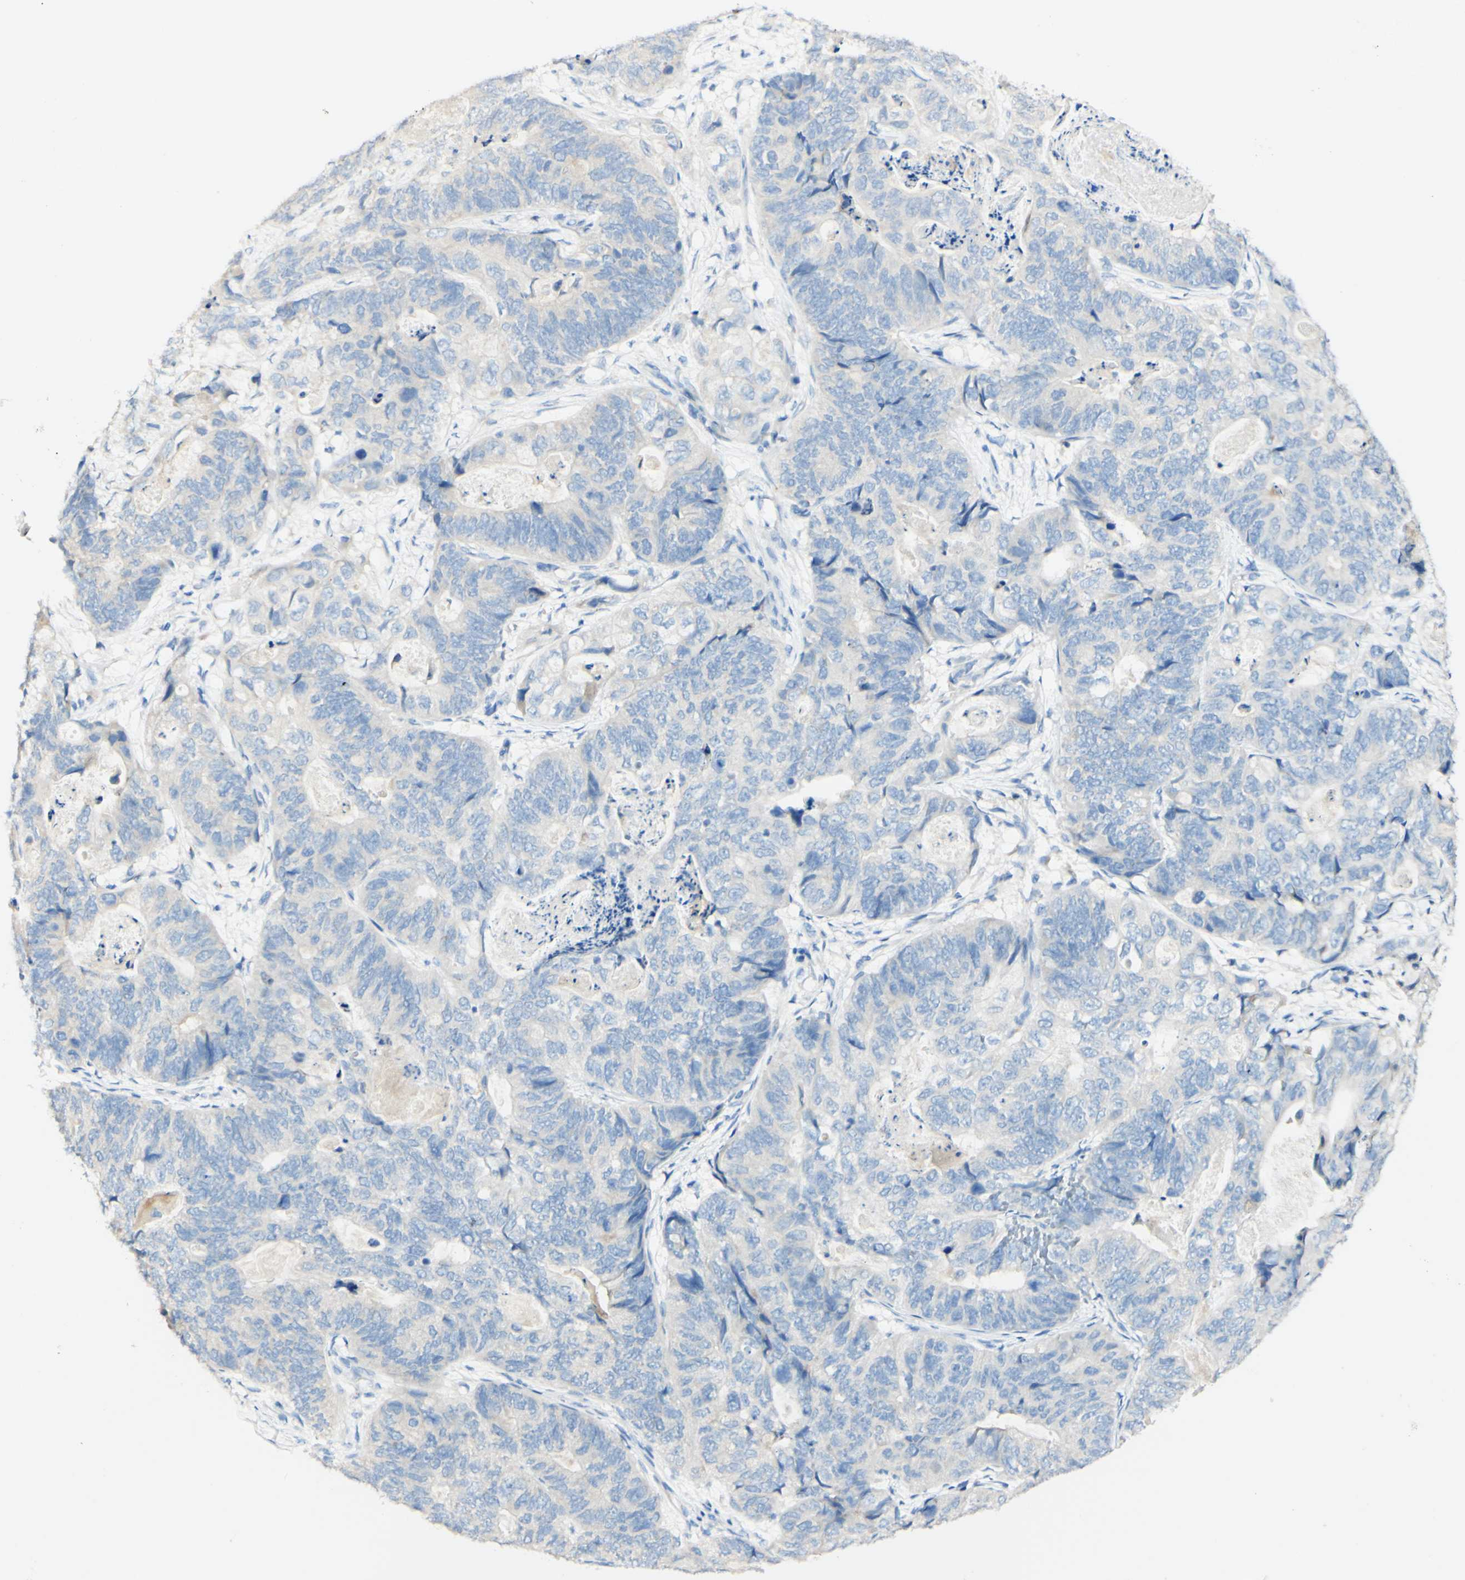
{"staining": {"intensity": "negative", "quantity": "none", "location": "none"}, "tissue": "stomach cancer", "cell_type": "Tumor cells", "image_type": "cancer", "snomed": [{"axis": "morphology", "description": "Adenocarcinoma, NOS"}, {"axis": "topography", "description": "Stomach"}], "caption": "The immunohistochemistry micrograph has no significant expression in tumor cells of stomach adenocarcinoma tissue. The staining is performed using DAB (3,3'-diaminobenzidine) brown chromogen with nuclei counter-stained in using hematoxylin.", "gene": "FGF4", "patient": {"sex": "female", "age": 89}}